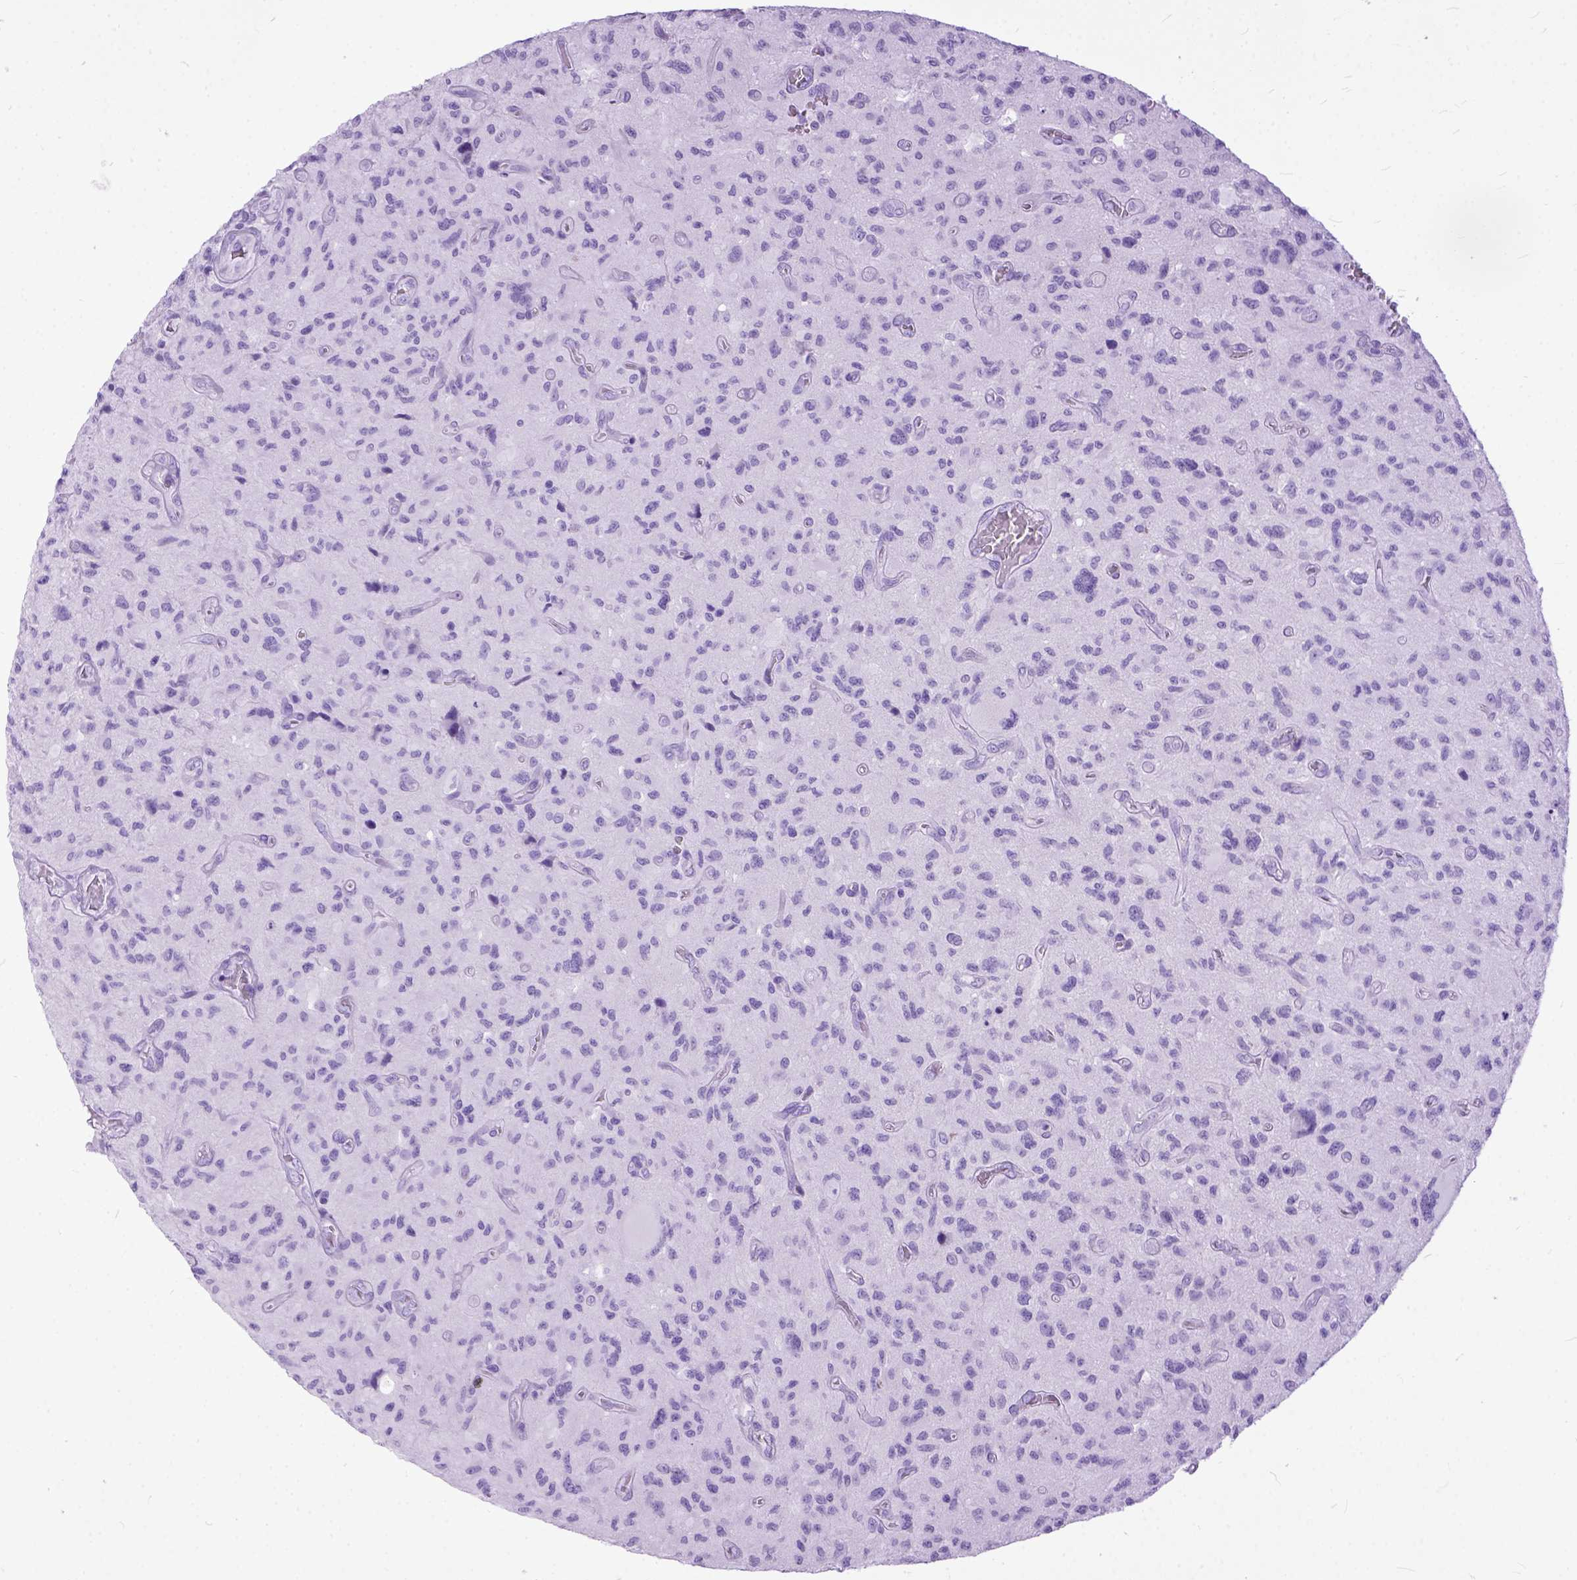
{"staining": {"intensity": "negative", "quantity": "none", "location": "none"}, "tissue": "glioma", "cell_type": "Tumor cells", "image_type": "cancer", "snomed": [{"axis": "morphology", "description": "Glioma, malignant, NOS"}, {"axis": "morphology", "description": "Glioma, malignant, High grade"}, {"axis": "topography", "description": "Brain"}], "caption": "The micrograph shows no significant positivity in tumor cells of malignant glioma (high-grade).", "gene": "GNGT1", "patient": {"sex": "female", "age": 71}}